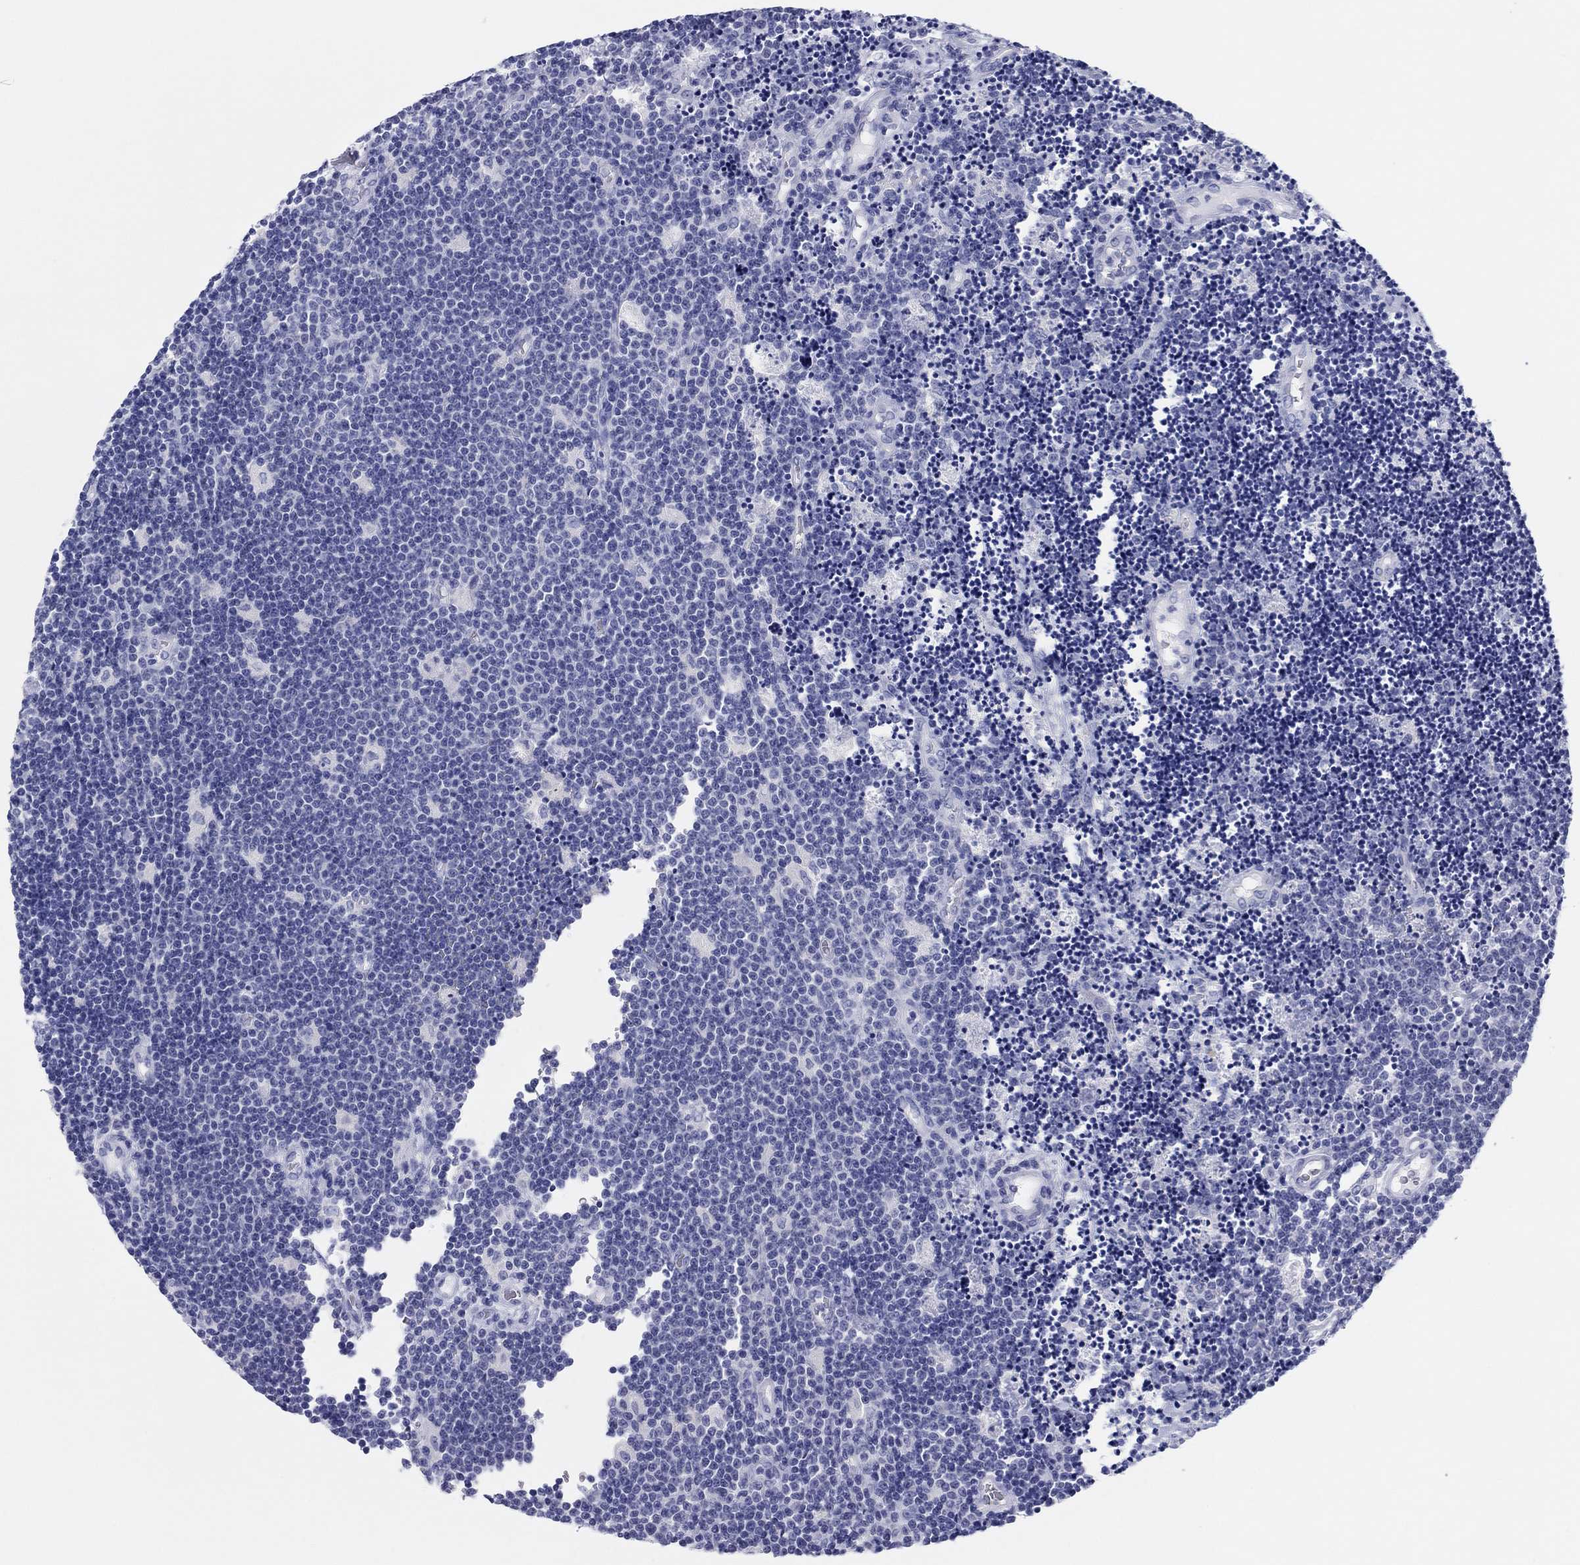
{"staining": {"intensity": "negative", "quantity": "none", "location": "none"}, "tissue": "lymphoma", "cell_type": "Tumor cells", "image_type": "cancer", "snomed": [{"axis": "morphology", "description": "Malignant lymphoma, non-Hodgkin's type, Low grade"}, {"axis": "topography", "description": "Brain"}], "caption": "Immunohistochemistry (IHC) image of neoplastic tissue: human lymphoma stained with DAB (3,3'-diaminobenzidine) shows no significant protein expression in tumor cells.", "gene": "ERICH3", "patient": {"sex": "female", "age": 66}}